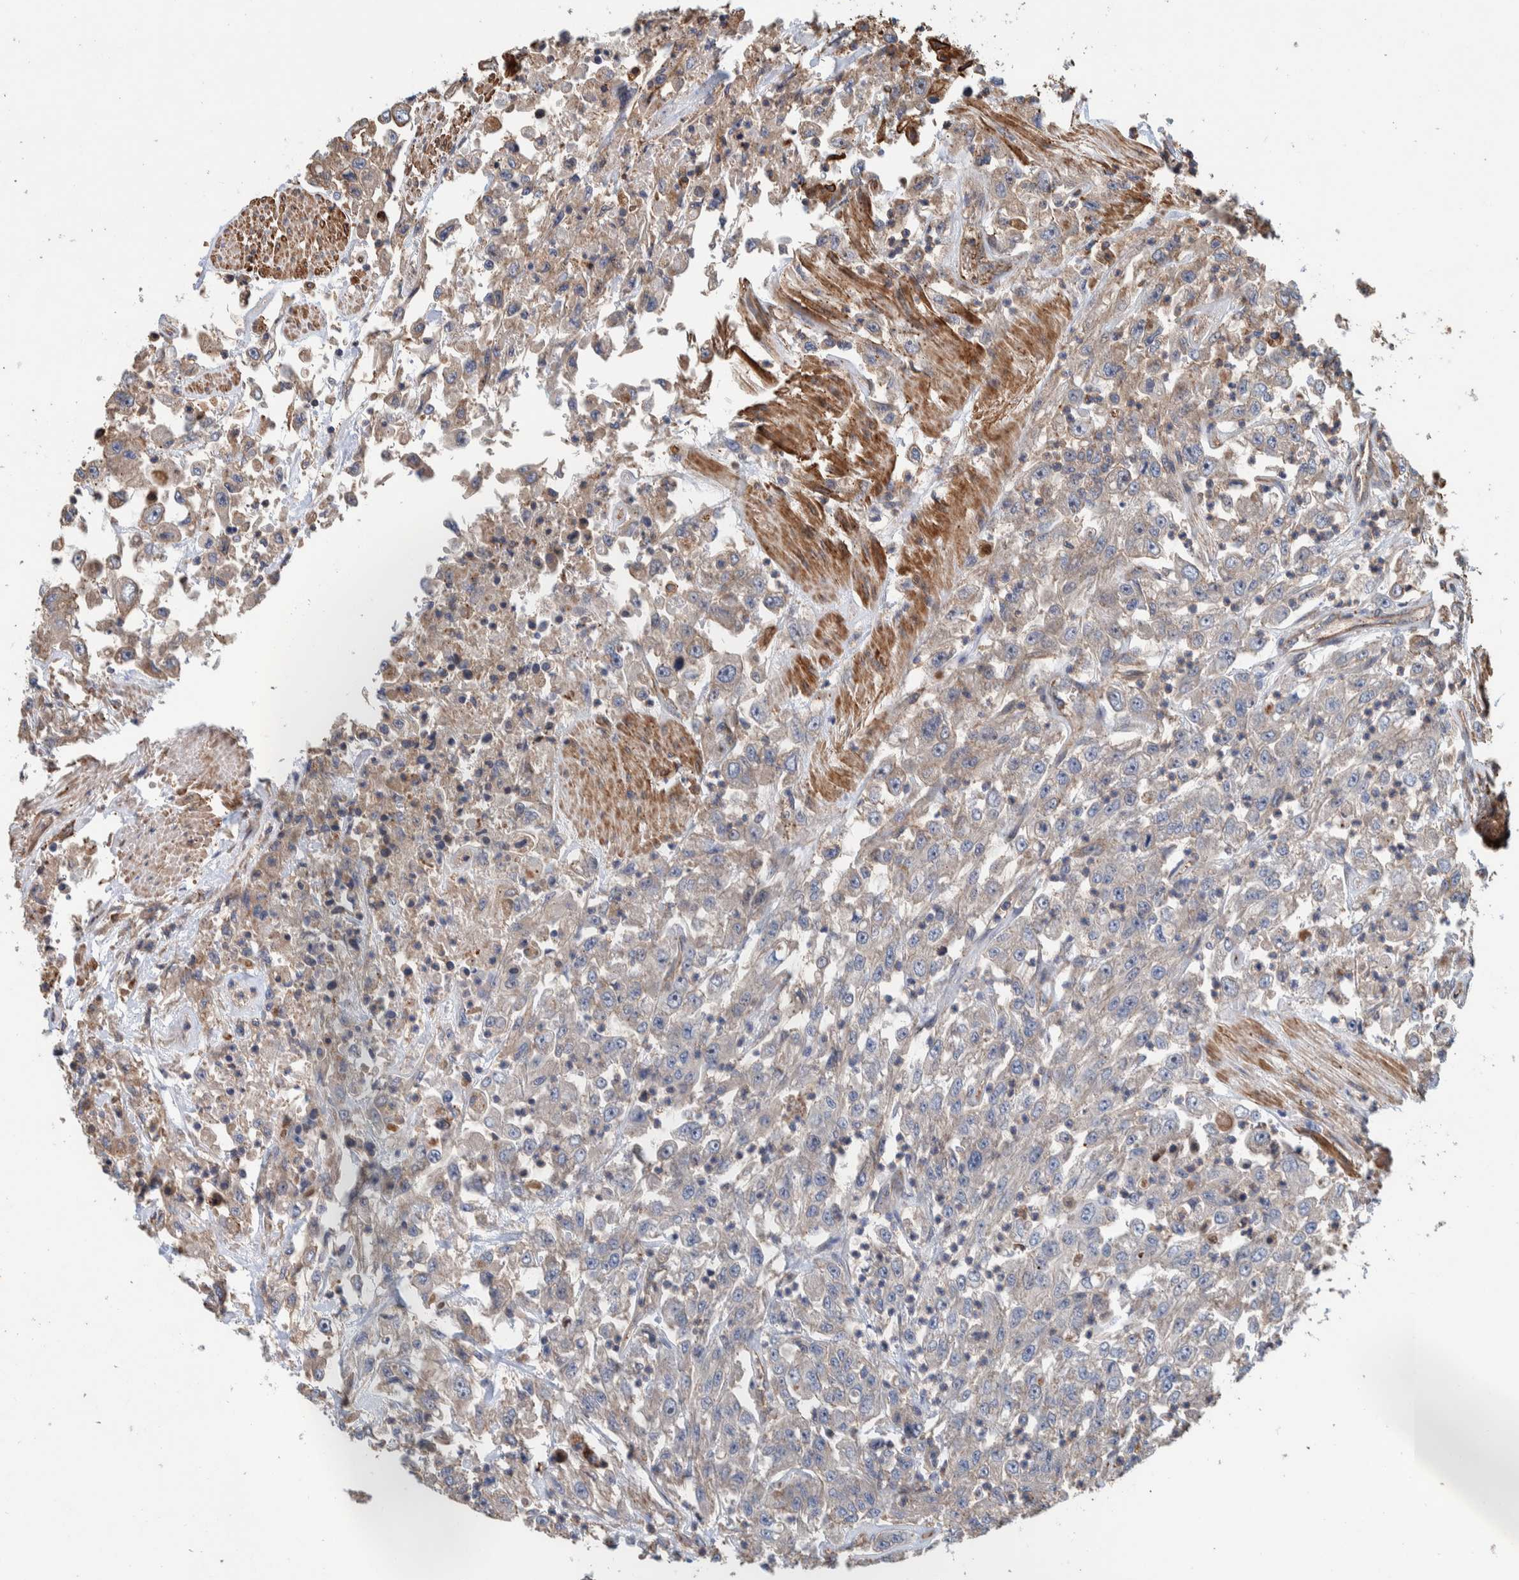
{"staining": {"intensity": "negative", "quantity": "none", "location": "none"}, "tissue": "urothelial cancer", "cell_type": "Tumor cells", "image_type": "cancer", "snomed": [{"axis": "morphology", "description": "Urothelial carcinoma, High grade"}, {"axis": "topography", "description": "Urinary bladder"}], "caption": "Image shows no protein expression in tumor cells of urothelial cancer tissue.", "gene": "PKD1L1", "patient": {"sex": "male", "age": 46}}